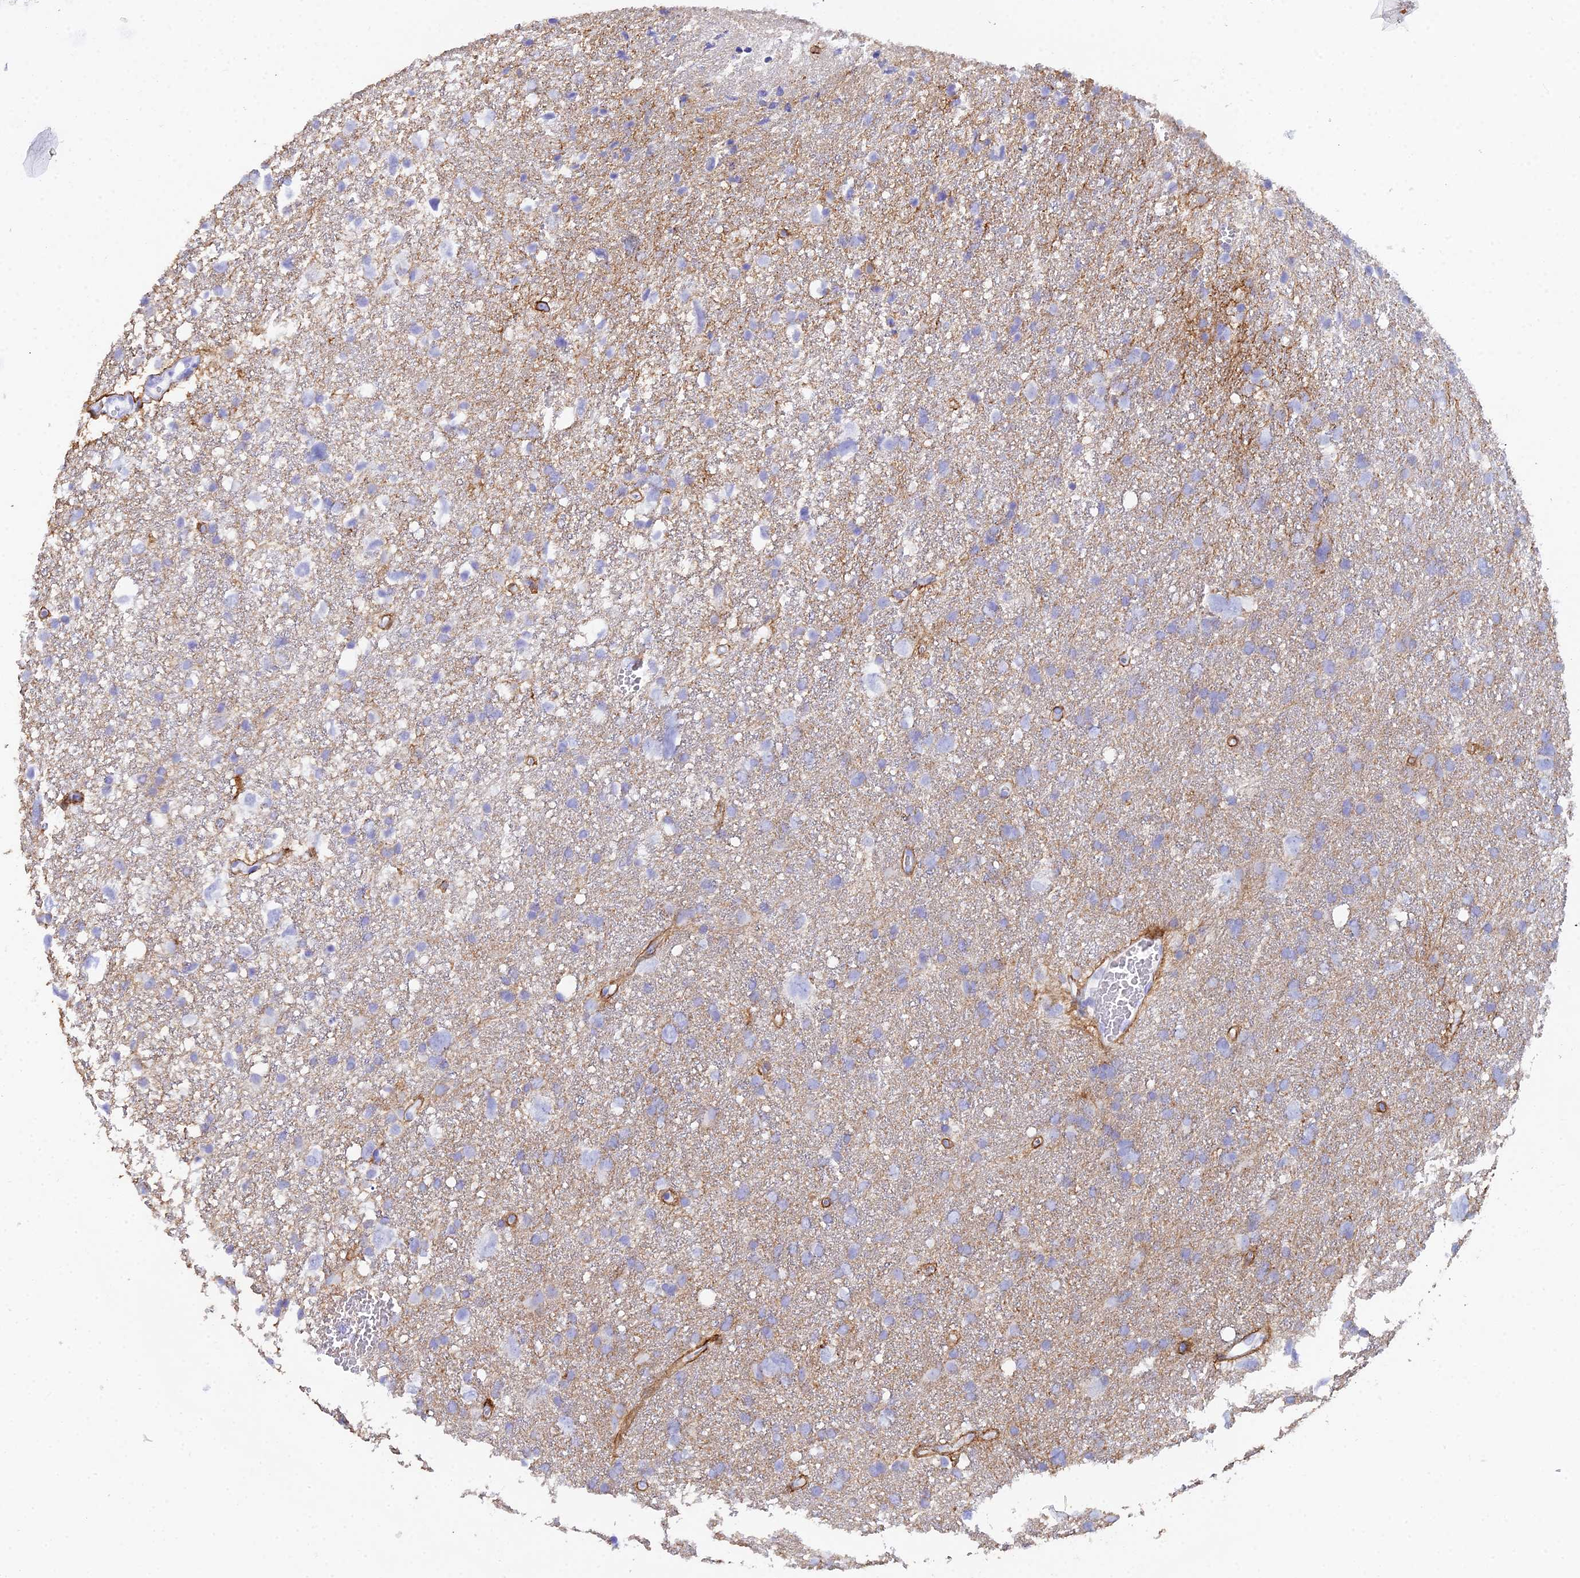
{"staining": {"intensity": "negative", "quantity": "none", "location": "none"}, "tissue": "glioma", "cell_type": "Tumor cells", "image_type": "cancer", "snomed": [{"axis": "morphology", "description": "Glioma, malignant, High grade"}, {"axis": "topography", "description": "Brain"}], "caption": "Tumor cells show no significant staining in glioma.", "gene": "REG1A", "patient": {"sex": "male", "age": 61}}